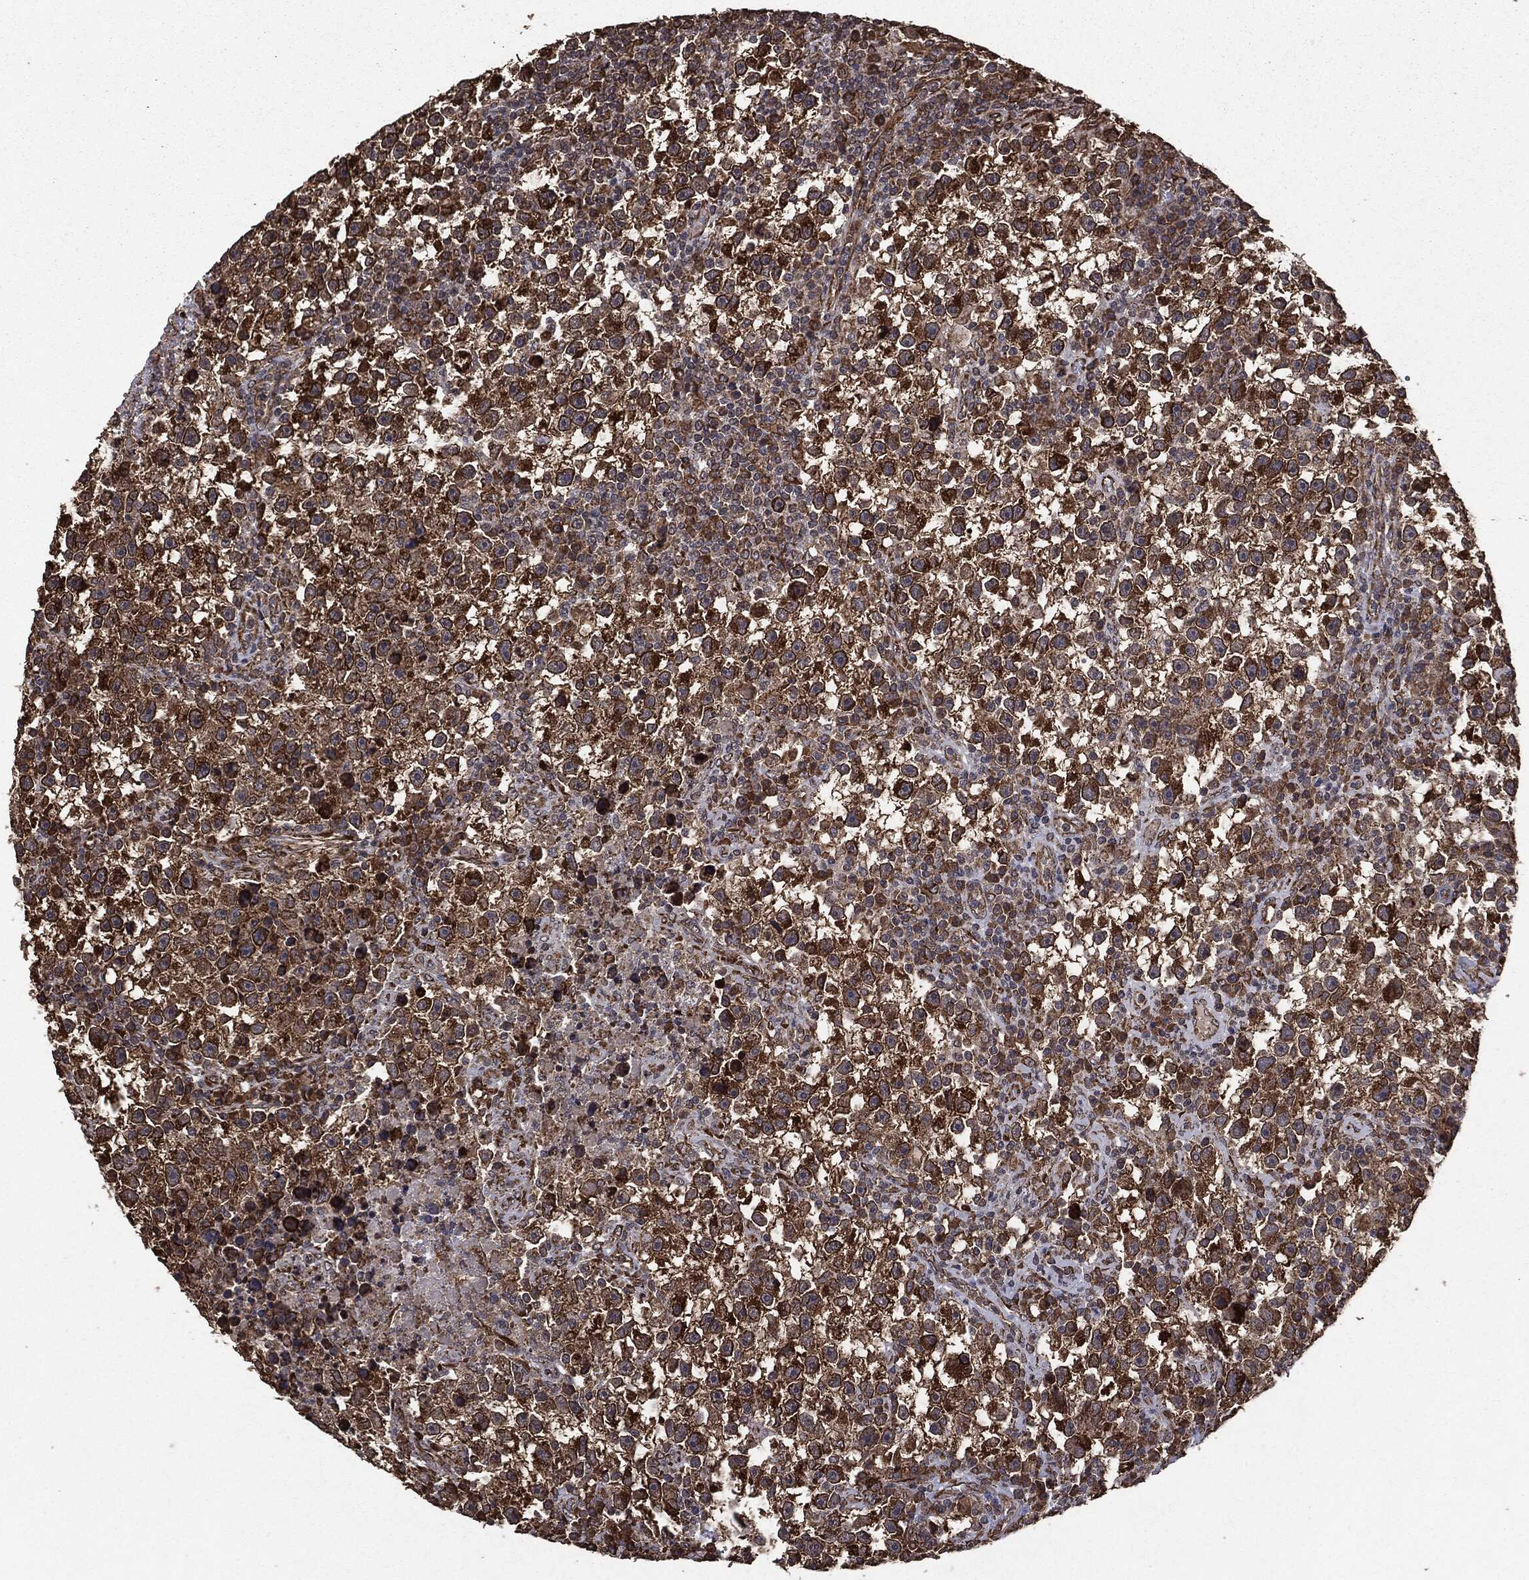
{"staining": {"intensity": "strong", "quantity": ">75%", "location": "cytoplasmic/membranous"}, "tissue": "testis cancer", "cell_type": "Tumor cells", "image_type": "cancer", "snomed": [{"axis": "morphology", "description": "Seminoma, NOS"}, {"axis": "topography", "description": "Testis"}], "caption": "Testis cancer (seminoma) tissue reveals strong cytoplasmic/membranous positivity in about >75% of tumor cells, visualized by immunohistochemistry.", "gene": "MTOR", "patient": {"sex": "male", "age": 47}}